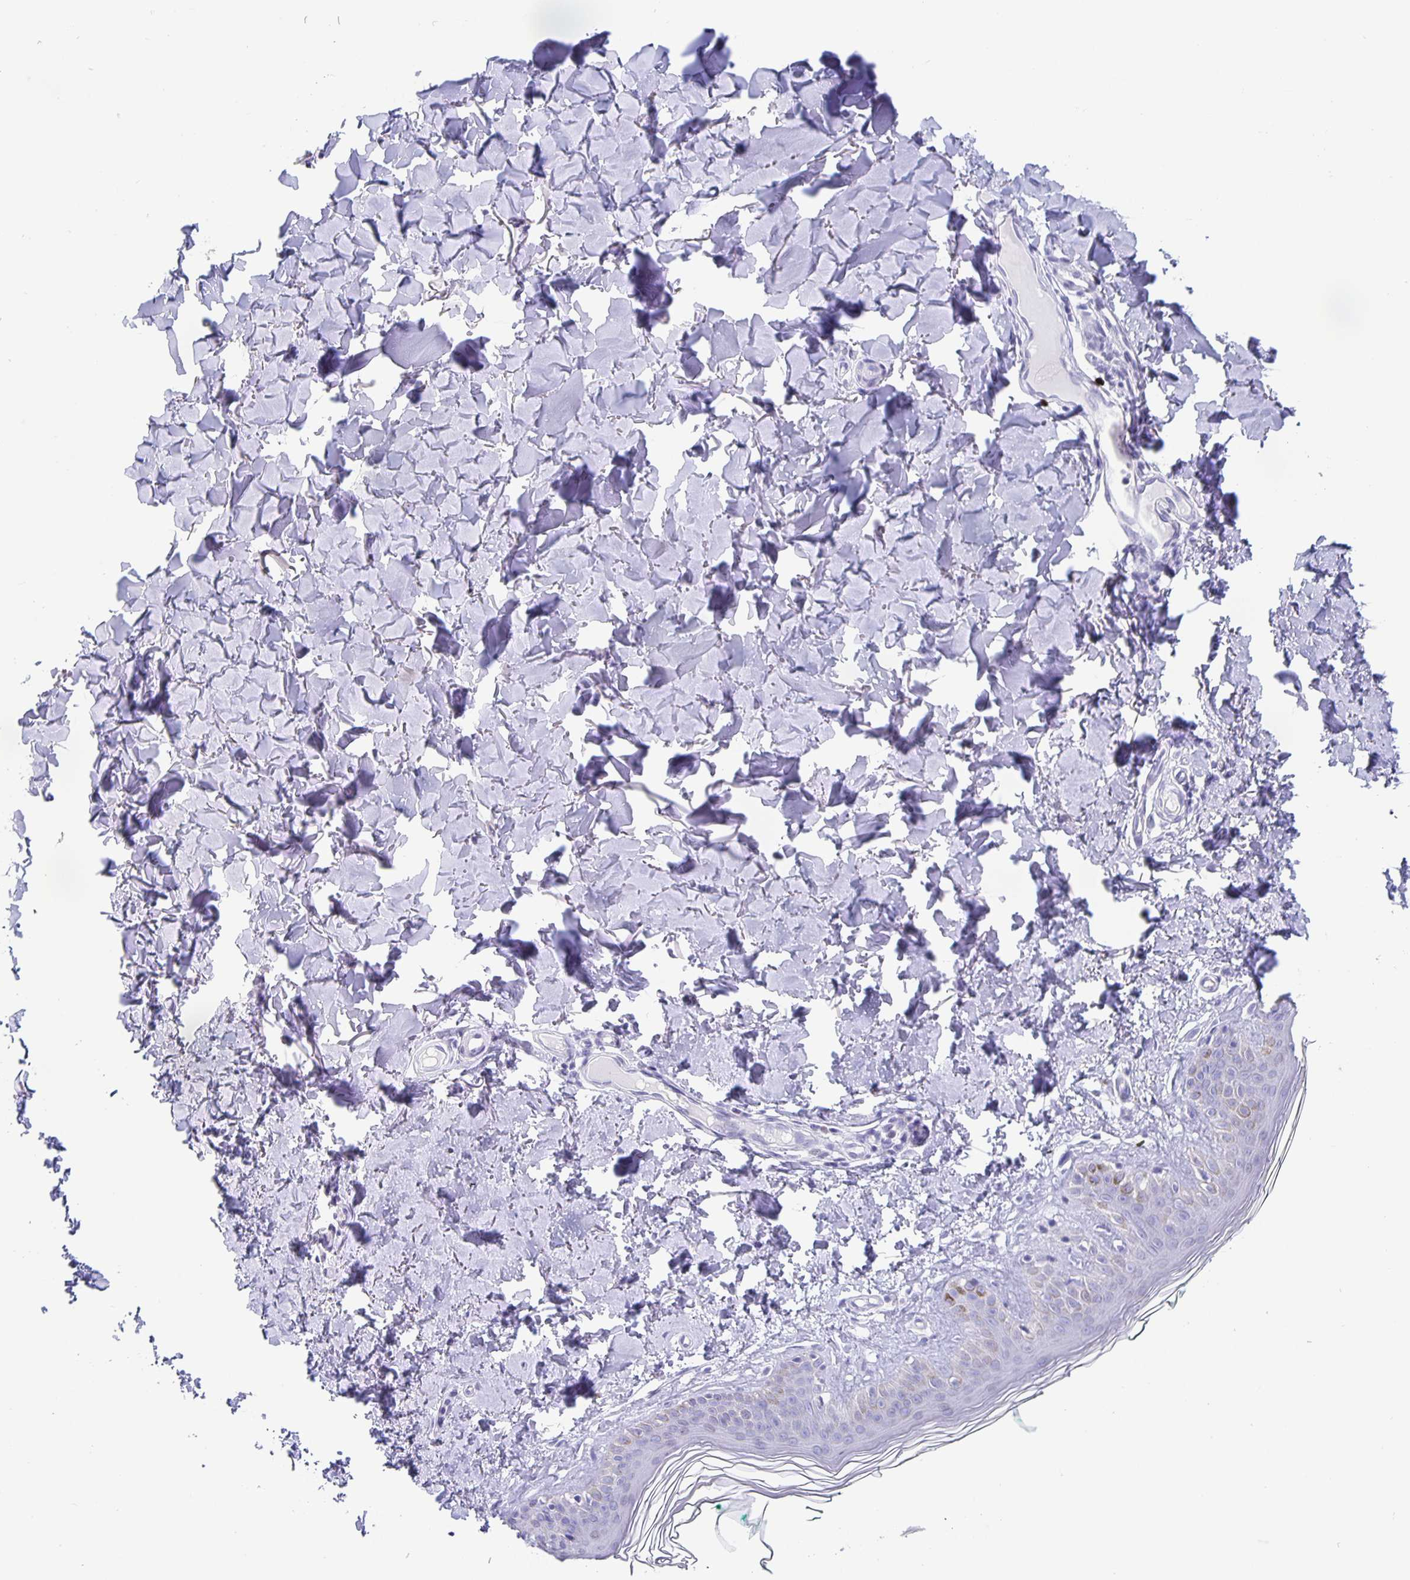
{"staining": {"intensity": "negative", "quantity": "none", "location": "none"}, "tissue": "skin", "cell_type": "Fibroblasts", "image_type": "normal", "snomed": [{"axis": "morphology", "description": "Normal tissue, NOS"}, {"axis": "topography", "description": "Skin"}, {"axis": "topography", "description": "Peripheral nerve tissue"}], "caption": "High power microscopy image of an immunohistochemistry (IHC) micrograph of normal skin, revealing no significant expression in fibroblasts. (Stains: DAB immunohistochemistry (IHC) with hematoxylin counter stain, Microscopy: brightfield microscopy at high magnification).", "gene": "SATB2", "patient": {"sex": "female", "age": 45}}